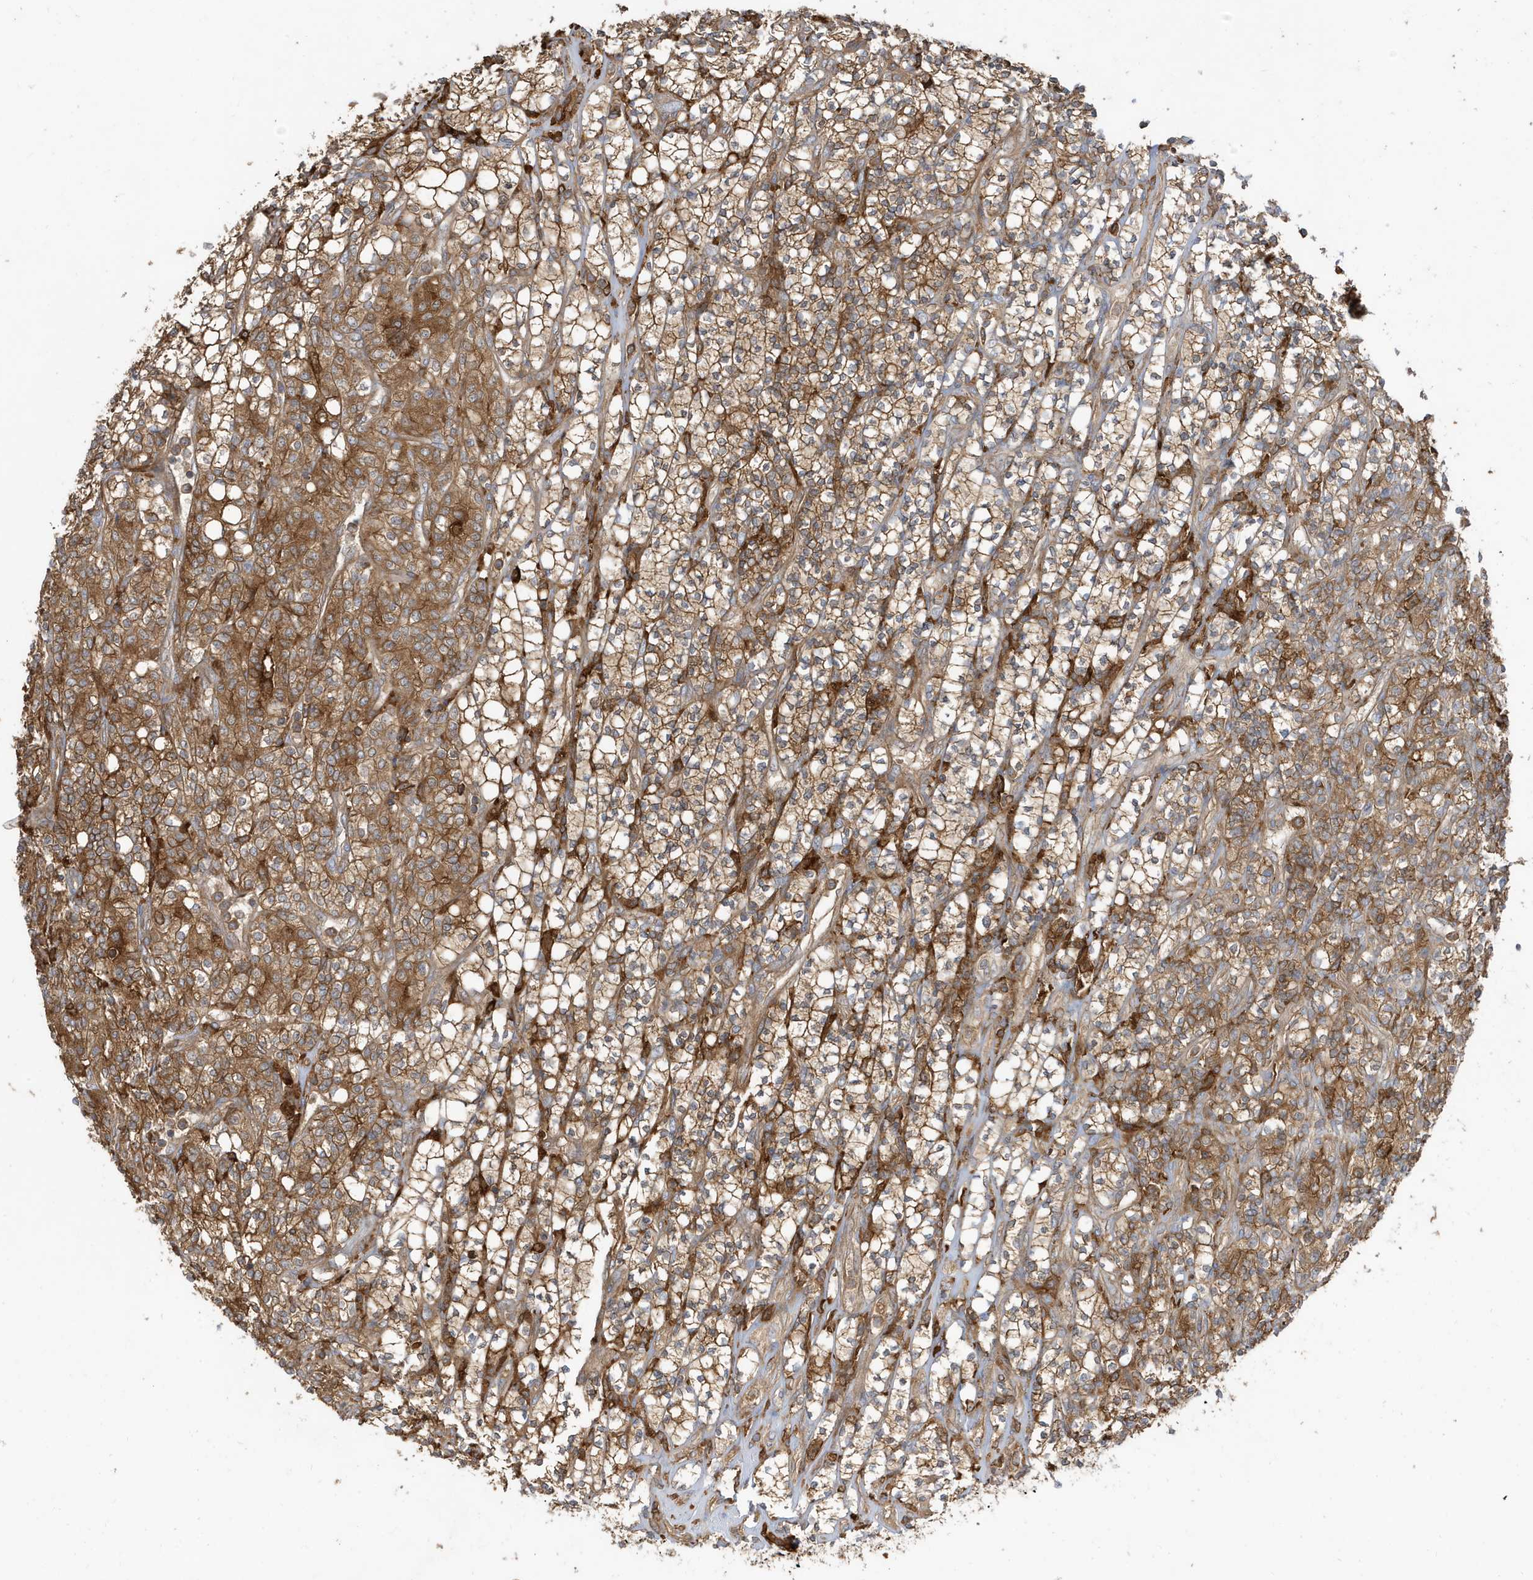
{"staining": {"intensity": "moderate", "quantity": ">75%", "location": "cytoplasmic/membranous"}, "tissue": "renal cancer", "cell_type": "Tumor cells", "image_type": "cancer", "snomed": [{"axis": "morphology", "description": "Adenocarcinoma, NOS"}, {"axis": "topography", "description": "Kidney"}], "caption": "Protein expression analysis of human renal cancer (adenocarcinoma) reveals moderate cytoplasmic/membranous positivity in approximately >75% of tumor cells.", "gene": "ABTB1", "patient": {"sex": "male", "age": 77}}